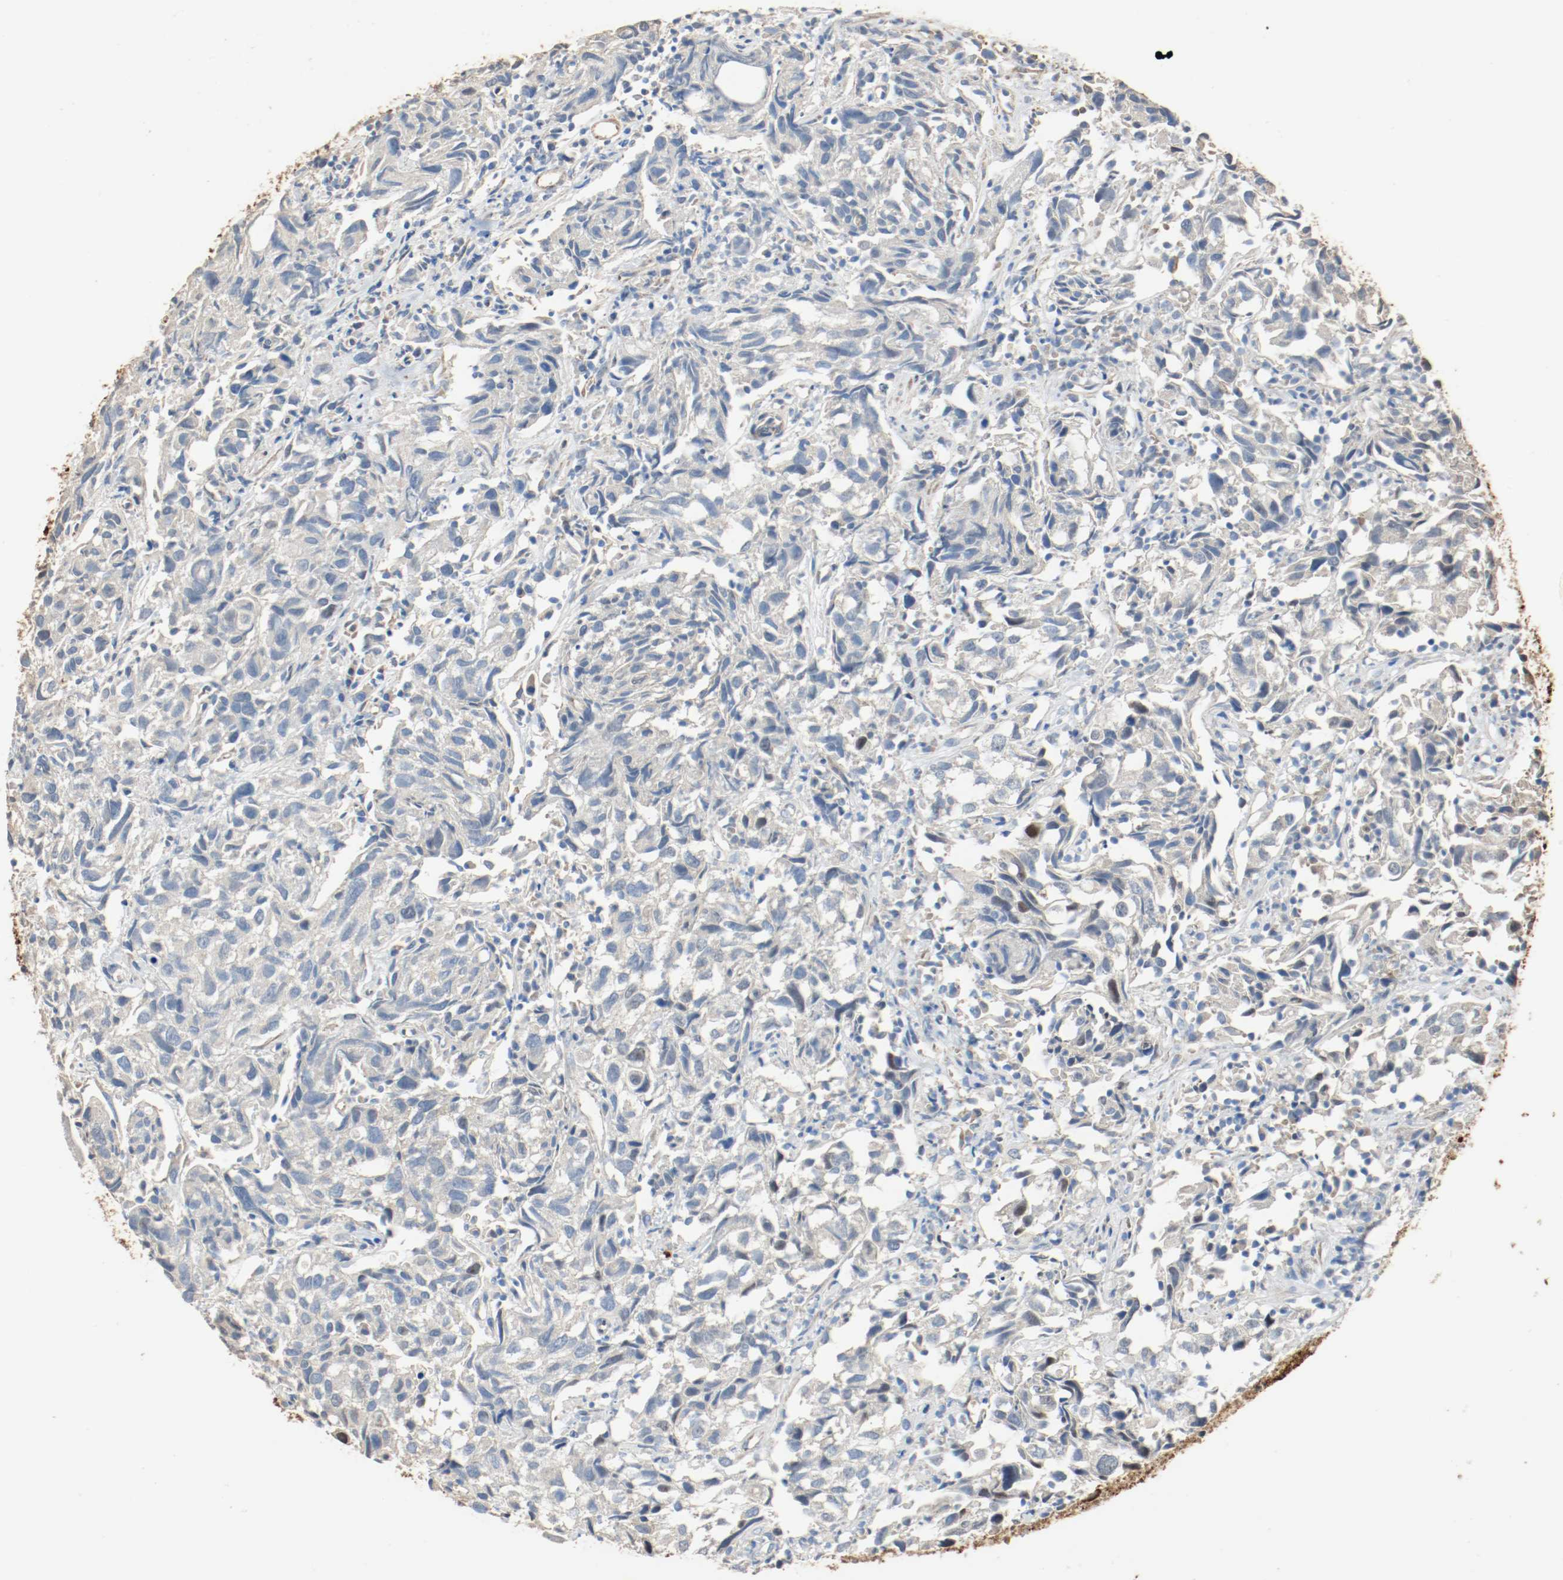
{"staining": {"intensity": "strong", "quantity": ">75%", "location": "cytoplasmic/membranous"}, "tissue": "urothelial cancer", "cell_type": "Tumor cells", "image_type": "cancer", "snomed": [{"axis": "morphology", "description": "Urothelial carcinoma, High grade"}, {"axis": "topography", "description": "Urinary bladder"}], "caption": "Urothelial cancer stained with a protein marker reveals strong staining in tumor cells.", "gene": "ALDH4A1", "patient": {"sex": "female", "age": 75}}